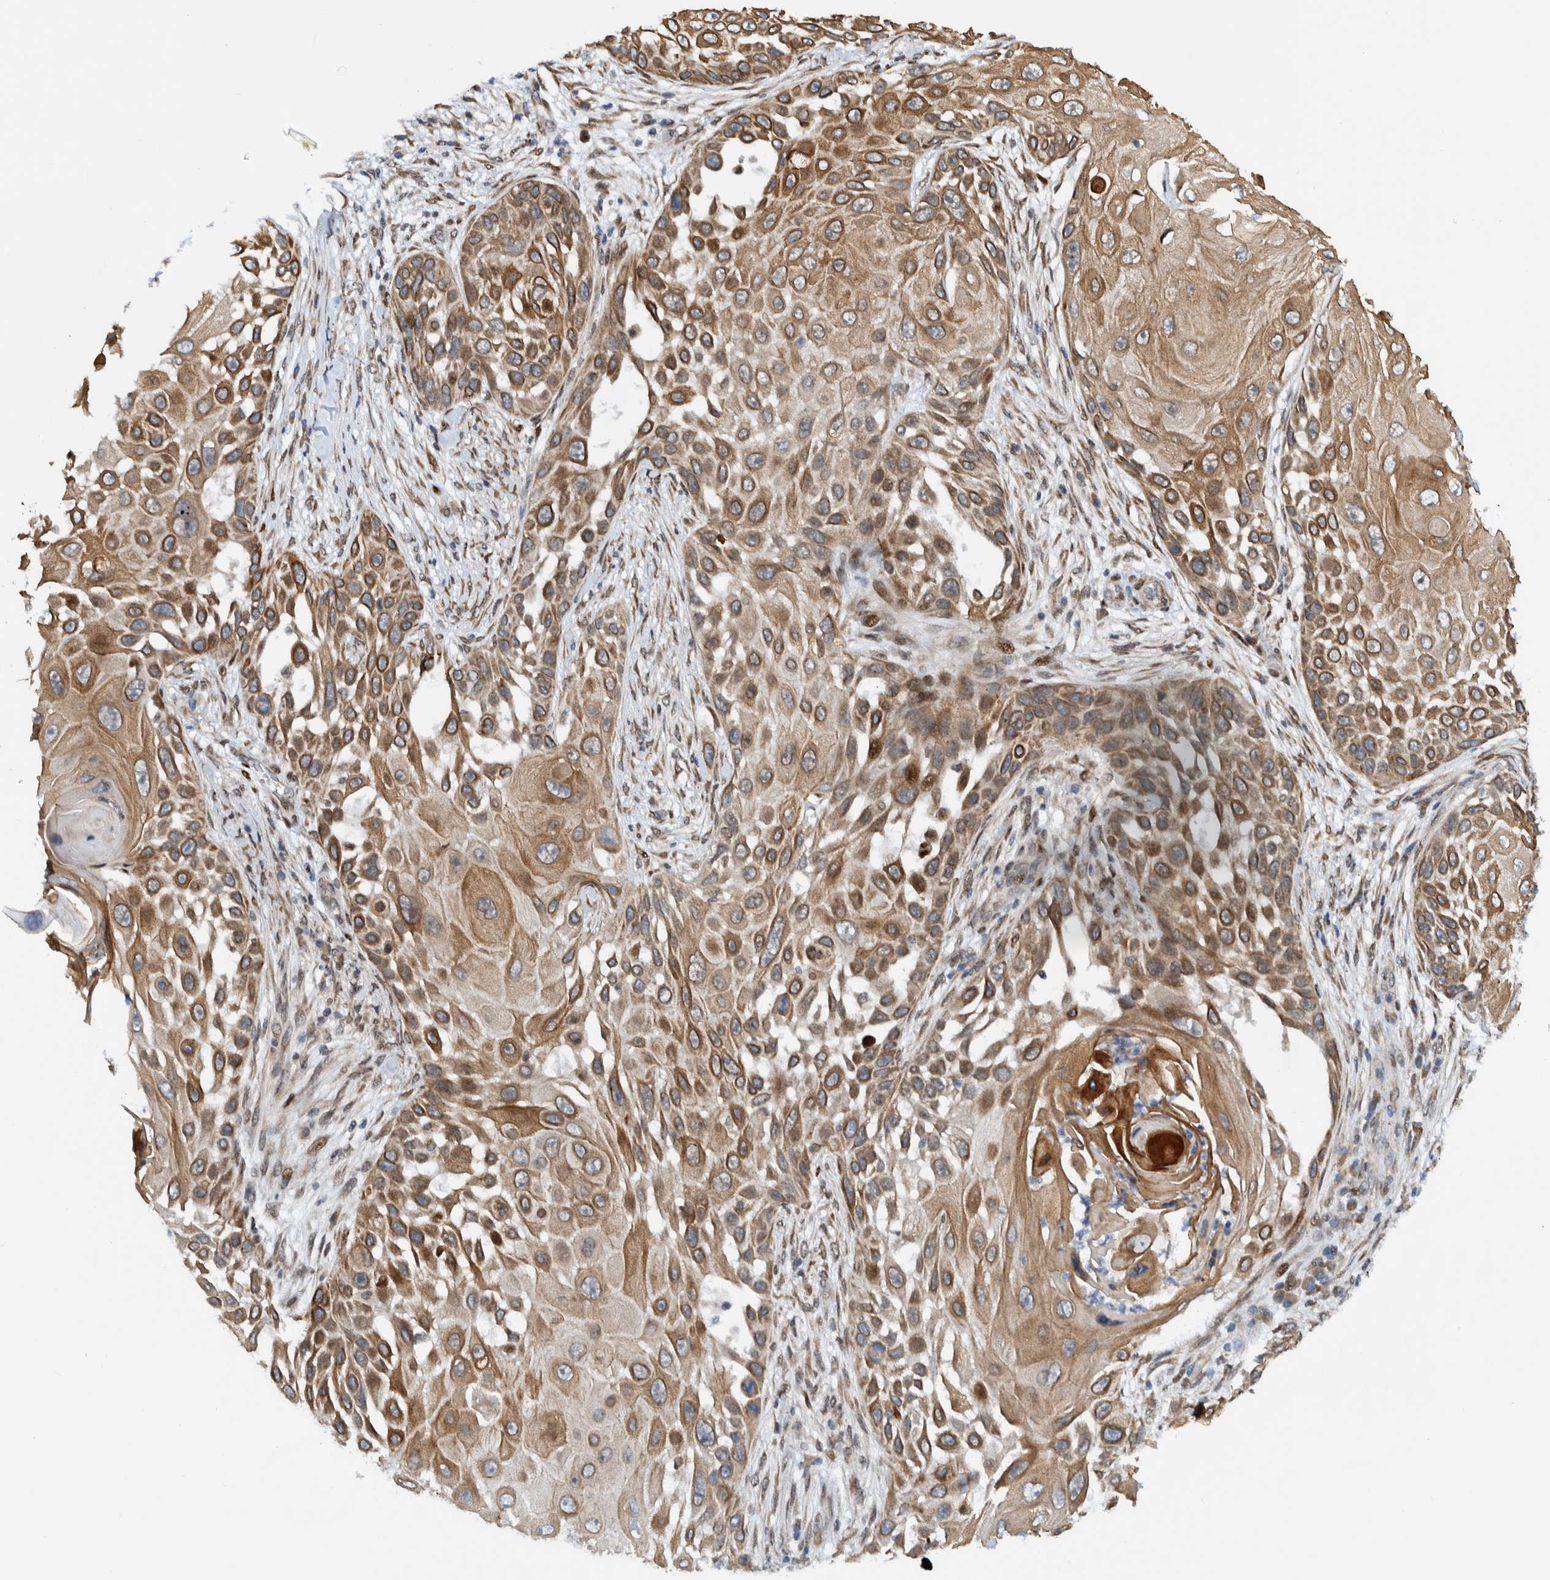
{"staining": {"intensity": "moderate", "quantity": ">75%", "location": "cytoplasmic/membranous"}, "tissue": "skin cancer", "cell_type": "Tumor cells", "image_type": "cancer", "snomed": [{"axis": "morphology", "description": "Squamous cell carcinoma, NOS"}, {"axis": "topography", "description": "Skin"}], "caption": "This photomicrograph exhibits IHC staining of human skin cancer, with medium moderate cytoplasmic/membranous staining in approximately >75% of tumor cells.", "gene": "CCDC57", "patient": {"sex": "female", "age": 44}}